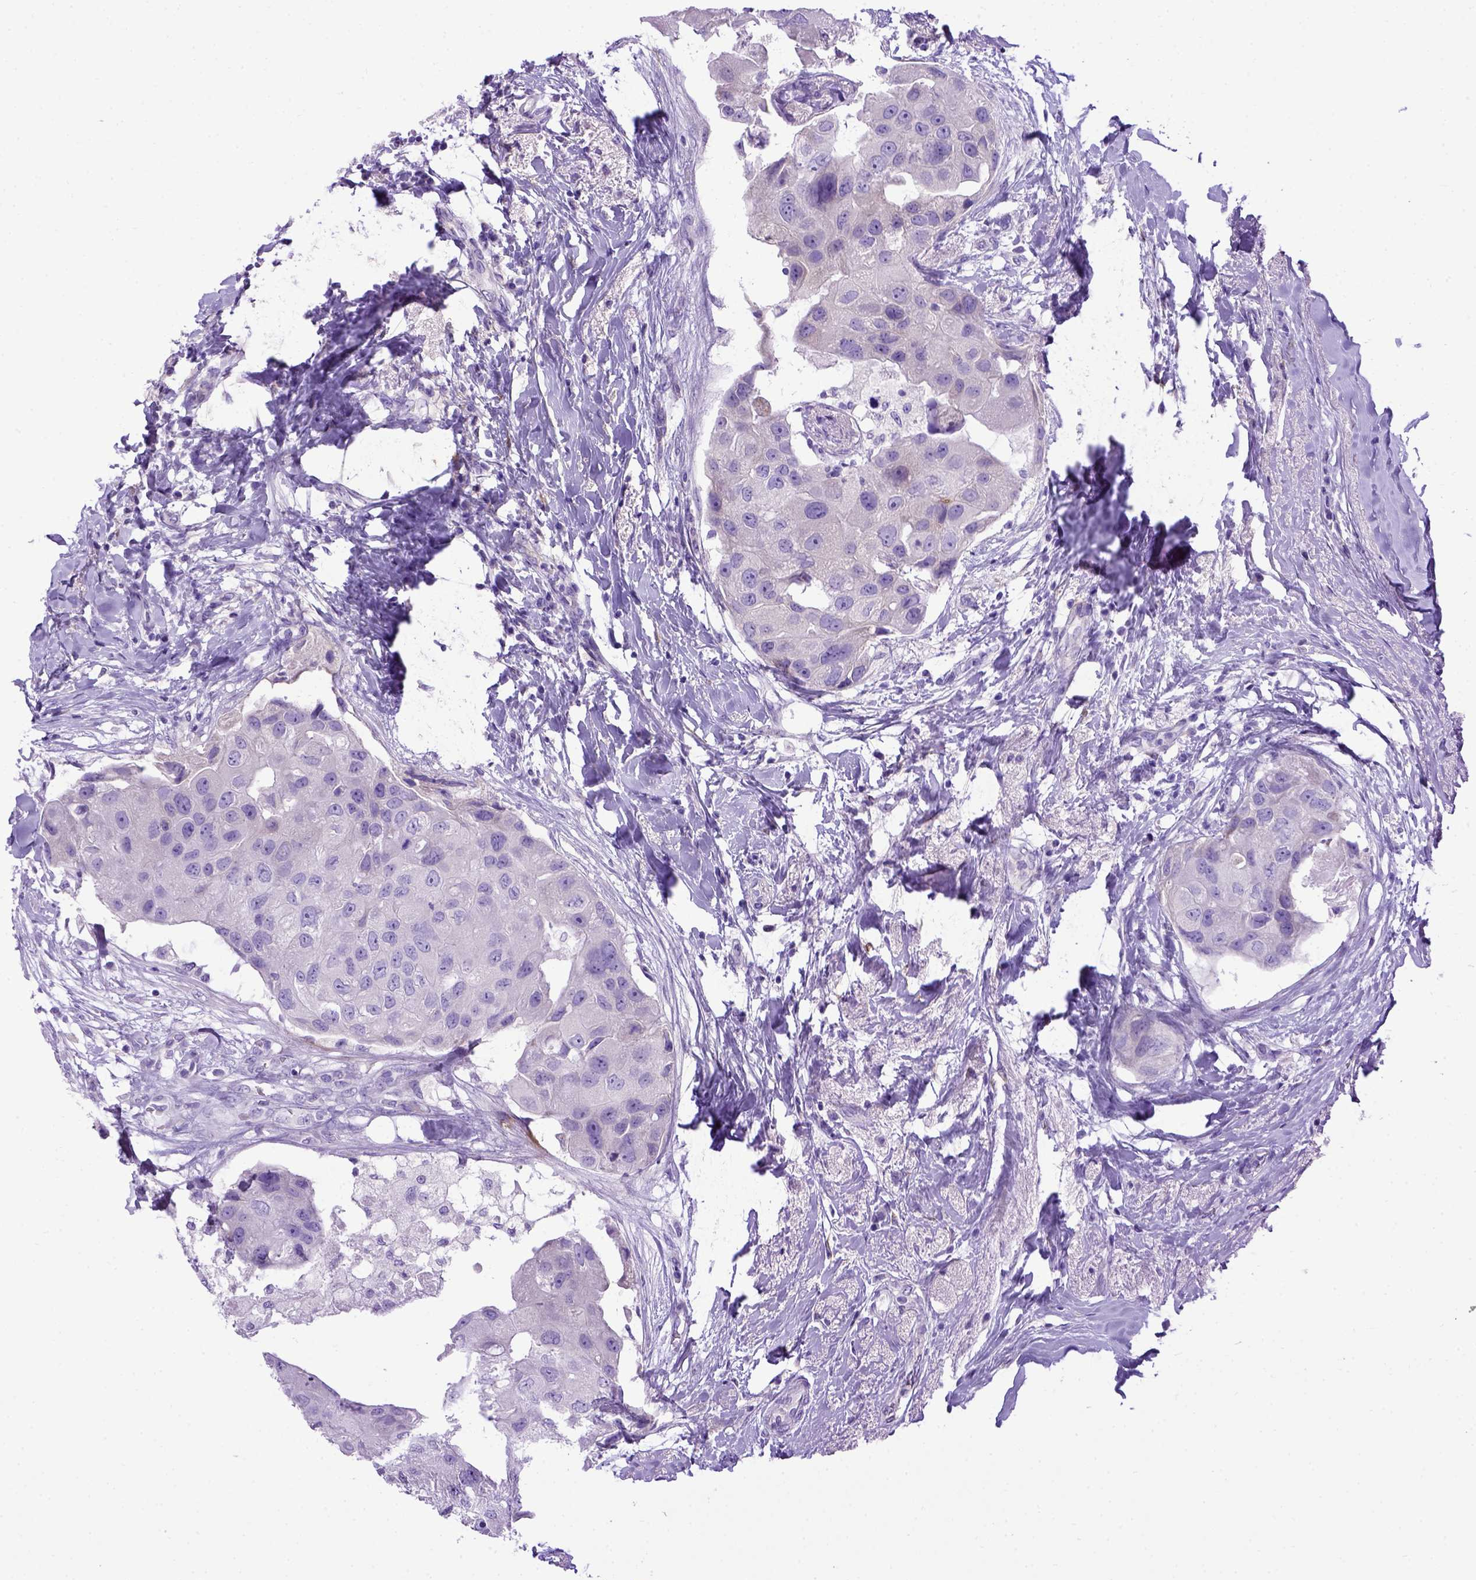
{"staining": {"intensity": "negative", "quantity": "none", "location": "none"}, "tissue": "breast cancer", "cell_type": "Tumor cells", "image_type": "cancer", "snomed": [{"axis": "morphology", "description": "Duct carcinoma"}, {"axis": "topography", "description": "Breast"}], "caption": "Tumor cells show no significant expression in breast intraductal carcinoma.", "gene": "PTGES", "patient": {"sex": "female", "age": 43}}